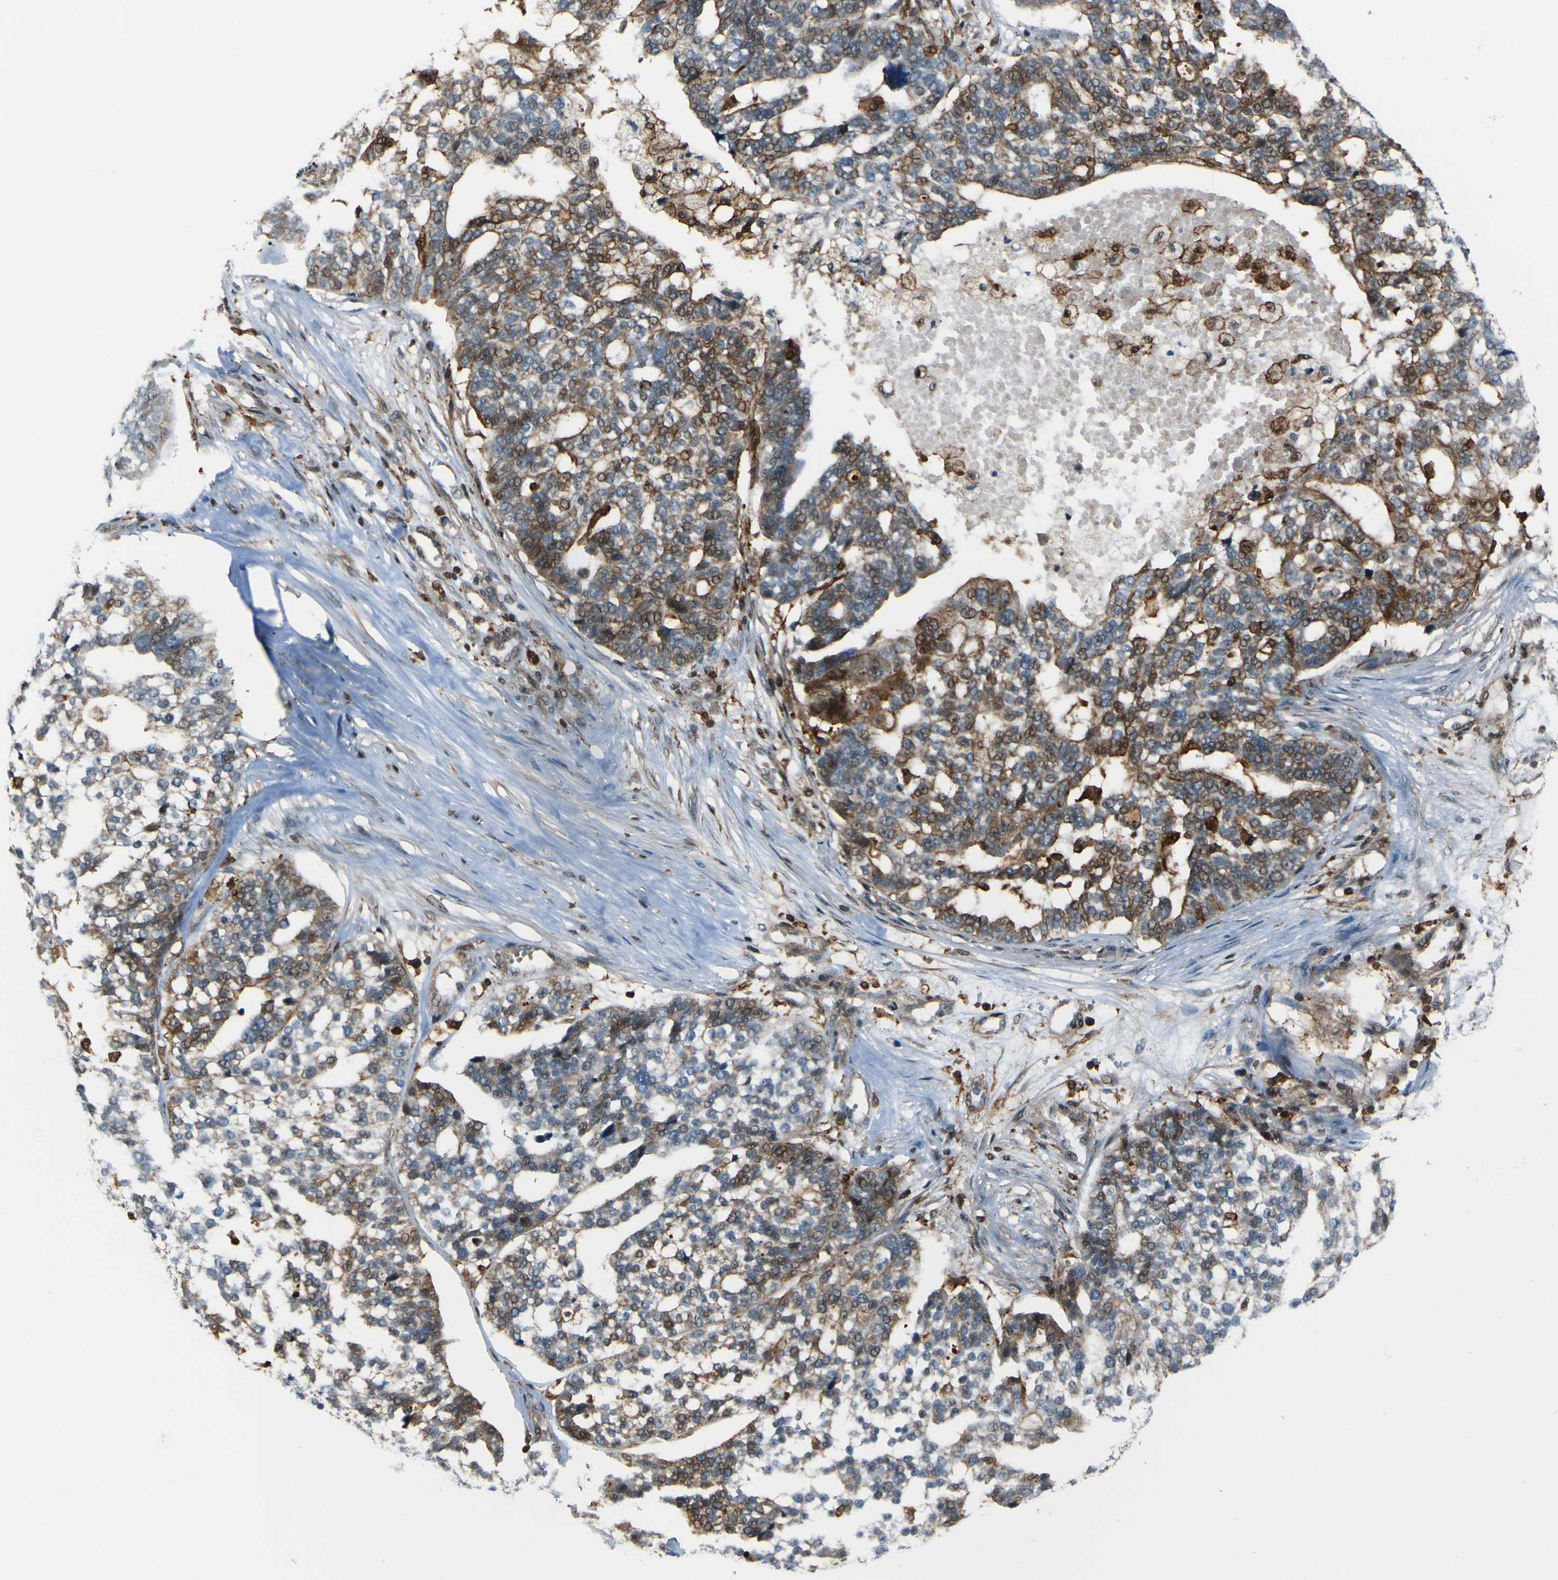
{"staining": {"intensity": "moderate", "quantity": "25%-75%", "location": "cytoplasmic/membranous,nuclear"}, "tissue": "ovarian cancer", "cell_type": "Tumor cells", "image_type": "cancer", "snomed": [{"axis": "morphology", "description": "Cystadenocarcinoma, serous, NOS"}, {"axis": "topography", "description": "Ovary"}], "caption": "IHC (DAB (3,3'-diaminobenzidine)) staining of human serous cystadenocarcinoma (ovarian) demonstrates moderate cytoplasmic/membranous and nuclear protein expression in about 25%-75% of tumor cells. (IHC, brightfield microscopy, high magnification).", "gene": "PCDHB5", "patient": {"sex": "female", "age": 59}}